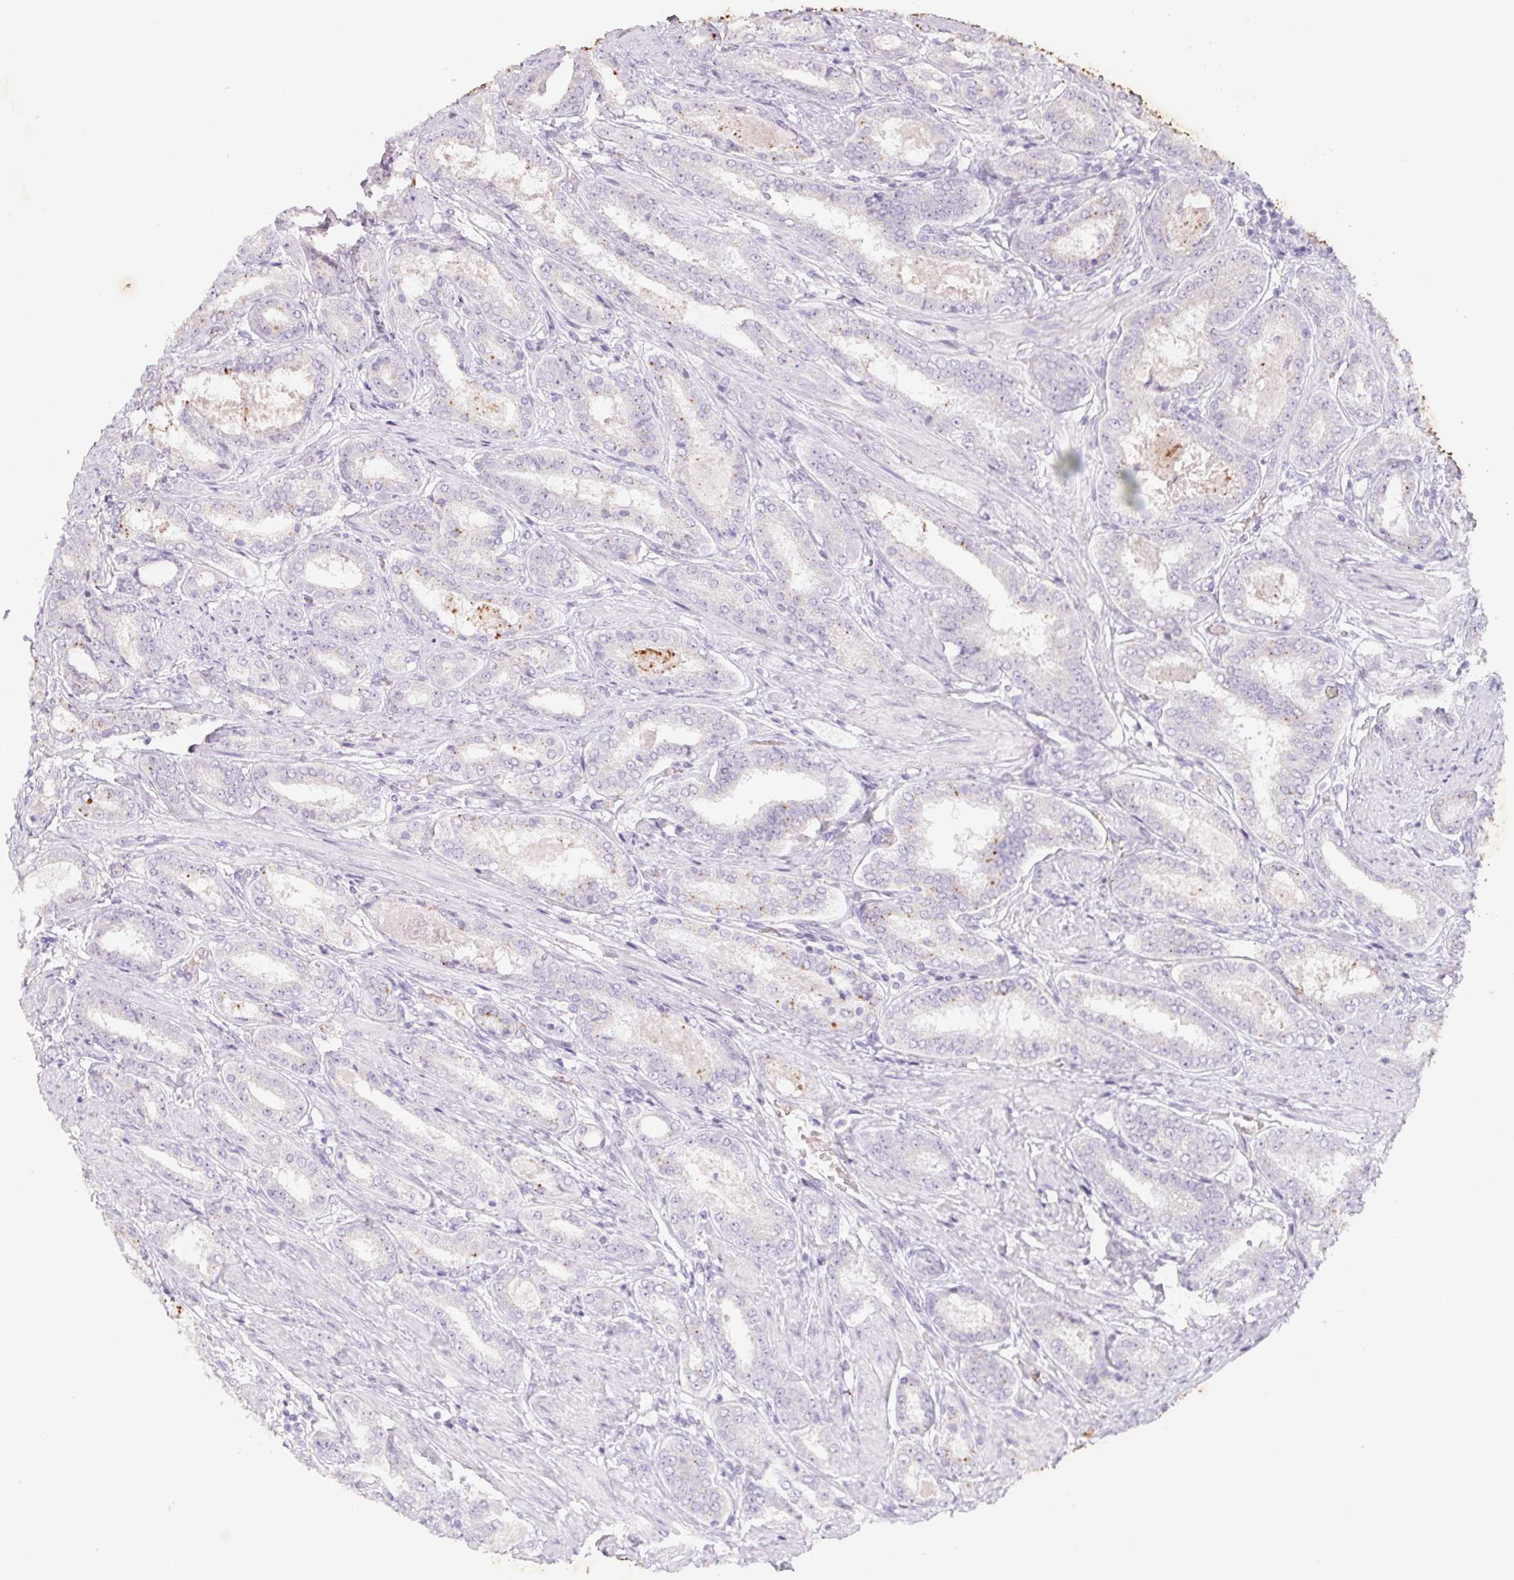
{"staining": {"intensity": "negative", "quantity": "none", "location": "none"}, "tissue": "prostate cancer", "cell_type": "Tumor cells", "image_type": "cancer", "snomed": [{"axis": "morphology", "description": "Adenocarcinoma, High grade"}, {"axis": "topography", "description": "Prostate"}], "caption": "This is an immunohistochemistry image of prostate cancer (adenocarcinoma (high-grade)). There is no staining in tumor cells.", "gene": "DCD", "patient": {"sex": "male", "age": 63}}